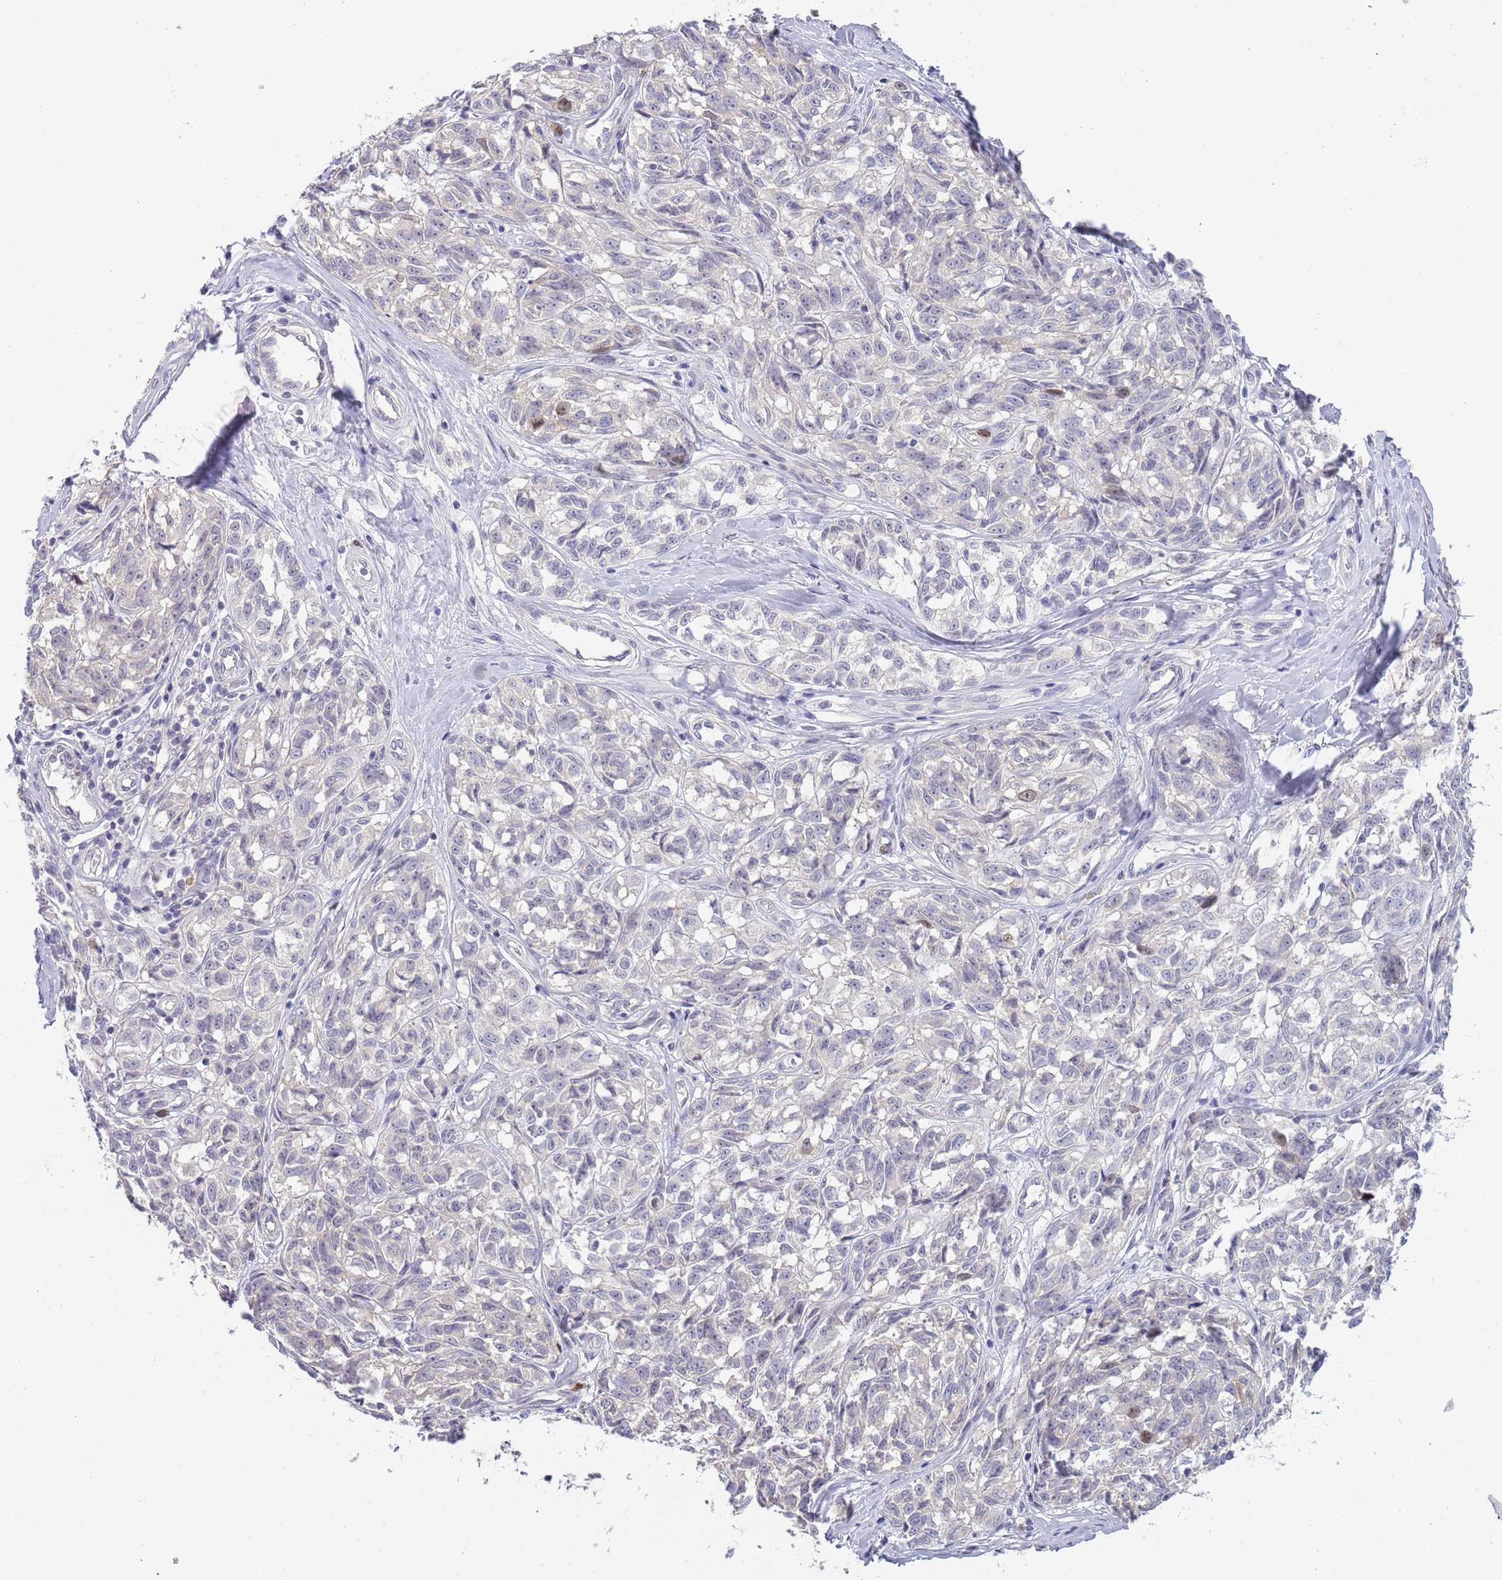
{"staining": {"intensity": "moderate", "quantity": "<25%", "location": "nuclear"}, "tissue": "melanoma", "cell_type": "Tumor cells", "image_type": "cancer", "snomed": [{"axis": "morphology", "description": "Normal tissue, NOS"}, {"axis": "morphology", "description": "Malignant melanoma, NOS"}, {"axis": "topography", "description": "Skin"}], "caption": "Protein expression analysis of human melanoma reveals moderate nuclear expression in about <25% of tumor cells.", "gene": "PIMREG", "patient": {"sex": "female", "age": 64}}